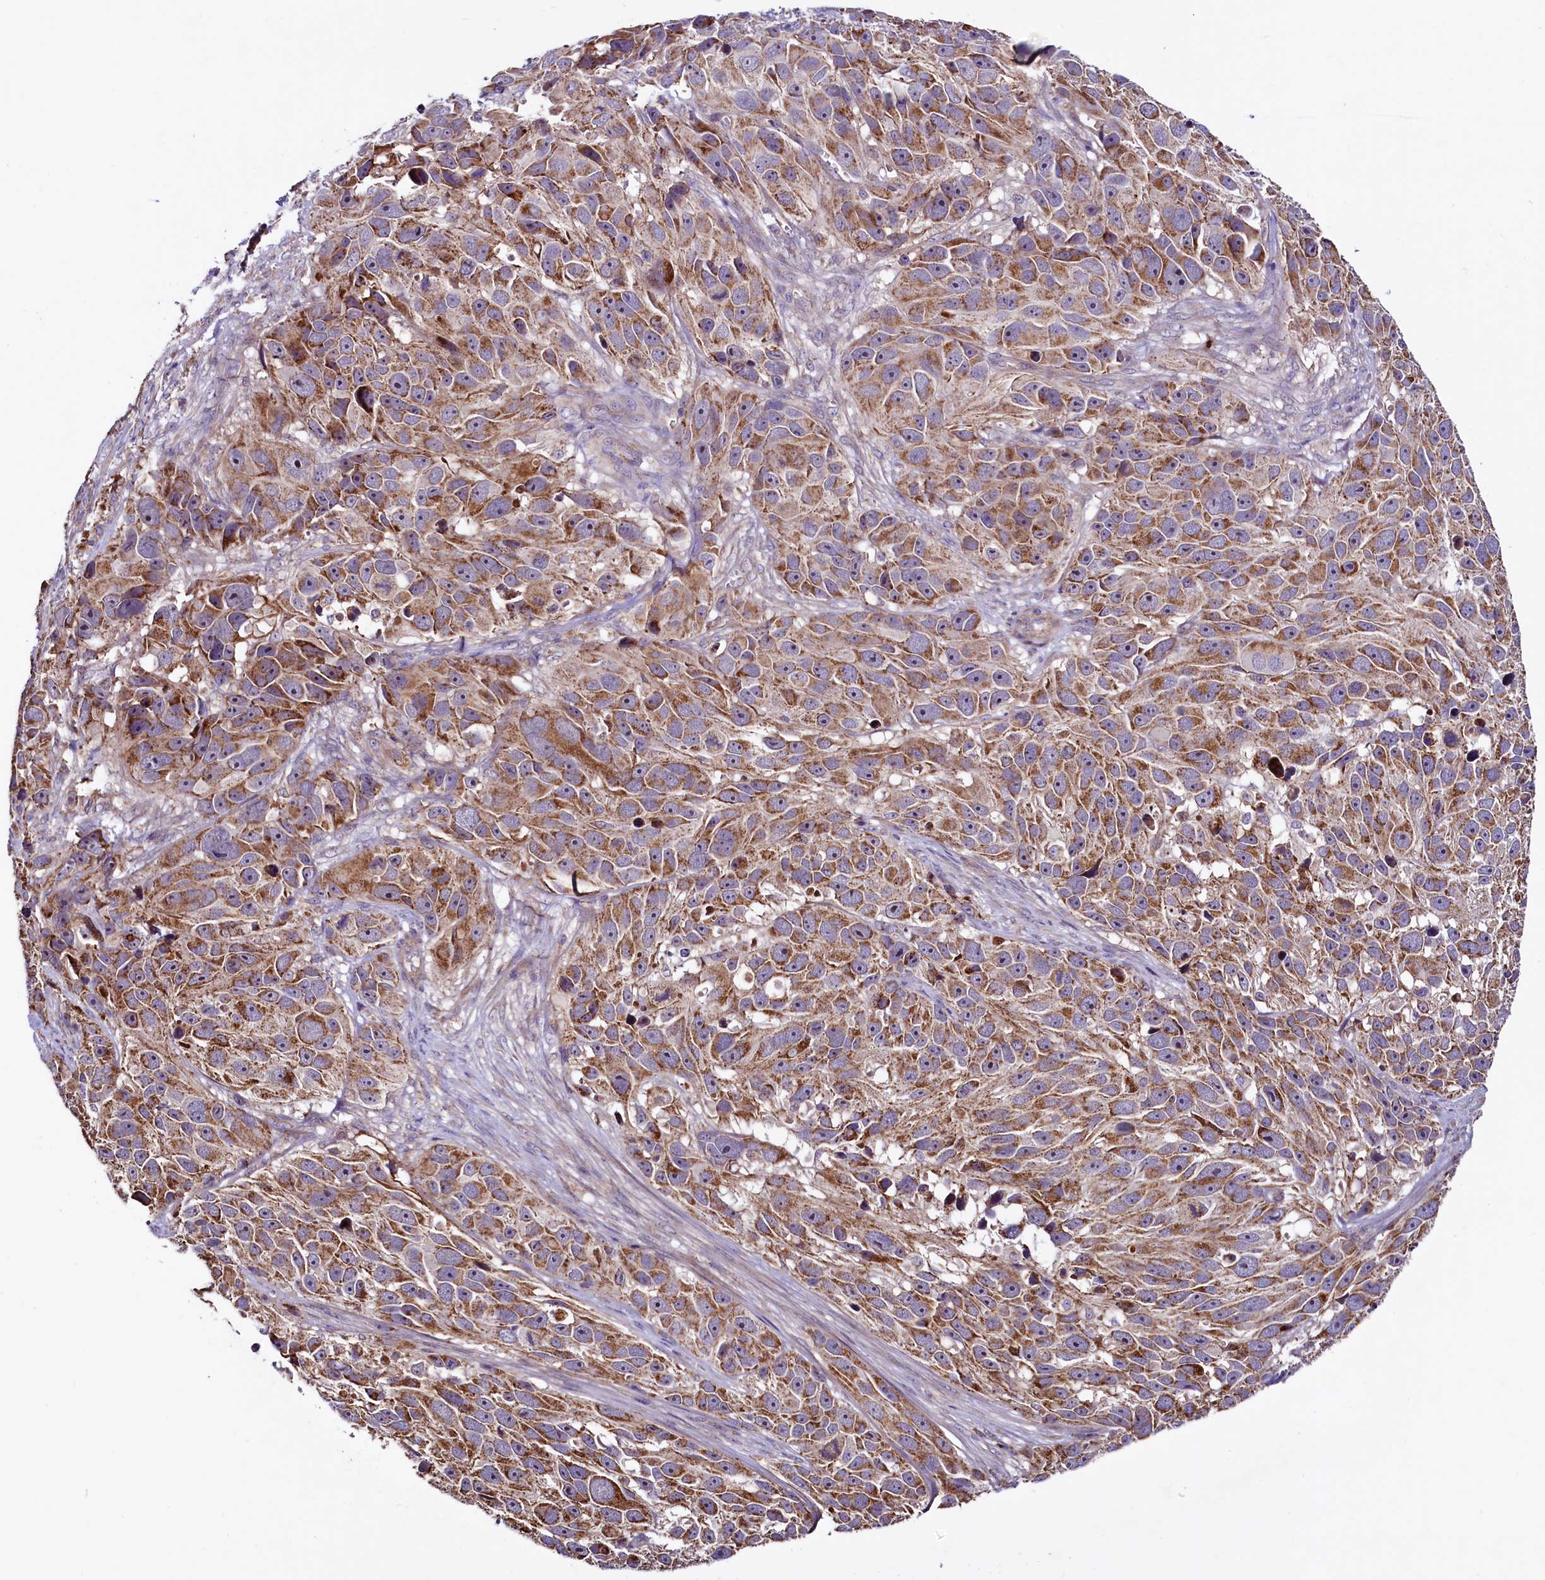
{"staining": {"intensity": "moderate", "quantity": ">75%", "location": "cytoplasmic/membranous"}, "tissue": "melanoma", "cell_type": "Tumor cells", "image_type": "cancer", "snomed": [{"axis": "morphology", "description": "Malignant melanoma, NOS"}, {"axis": "topography", "description": "Skin"}], "caption": "Immunohistochemistry of melanoma shows medium levels of moderate cytoplasmic/membranous expression in about >75% of tumor cells. (DAB IHC, brown staining for protein, blue staining for nuclei).", "gene": "STARD5", "patient": {"sex": "male", "age": 84}}